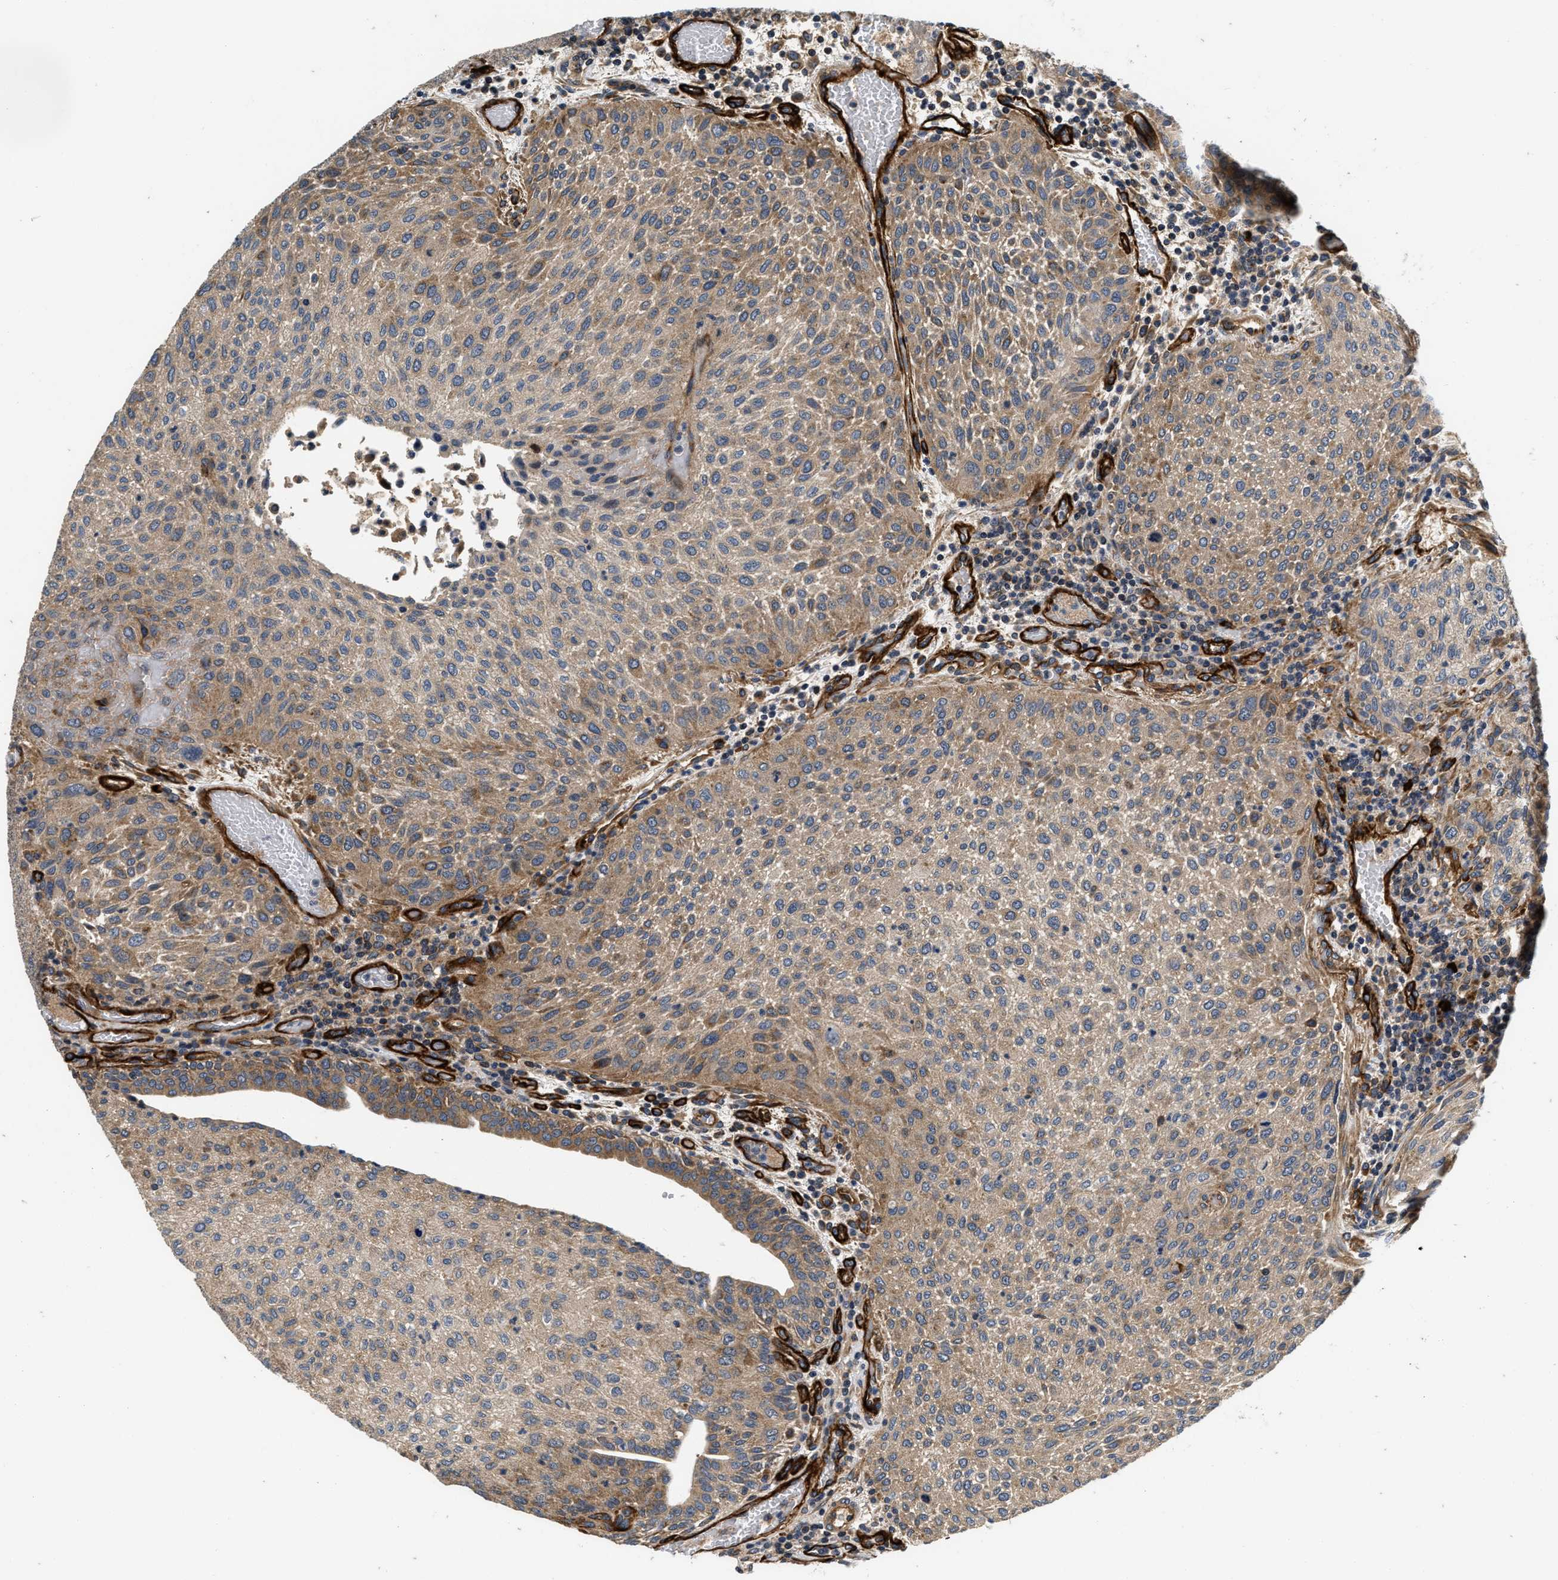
{"staining": {"intensity": "moderate", "quantity": ">75%", "location": "cytoplasmic/membranous"}, "tissue": "urothelial cancer", "cell_type": "Tumor cells", "image_type": "cancer", "snomed": [{"axis": "morphology", "description": "Urothelial carcinoma, Low grade"}, {"axis": "morphology", "description": "Urothelial carcinoma, High grade"}, {"axis": "topography", "description": "Urinary bladder"}], "caption": "The photomicrograph demonstrates a brown stain indicating the presence of a protein in the cytoplasmic/membranous of tumor cells in urothelial cancer.", "gene": "NME6", "patient": {"sex": "male", "age": 35}}